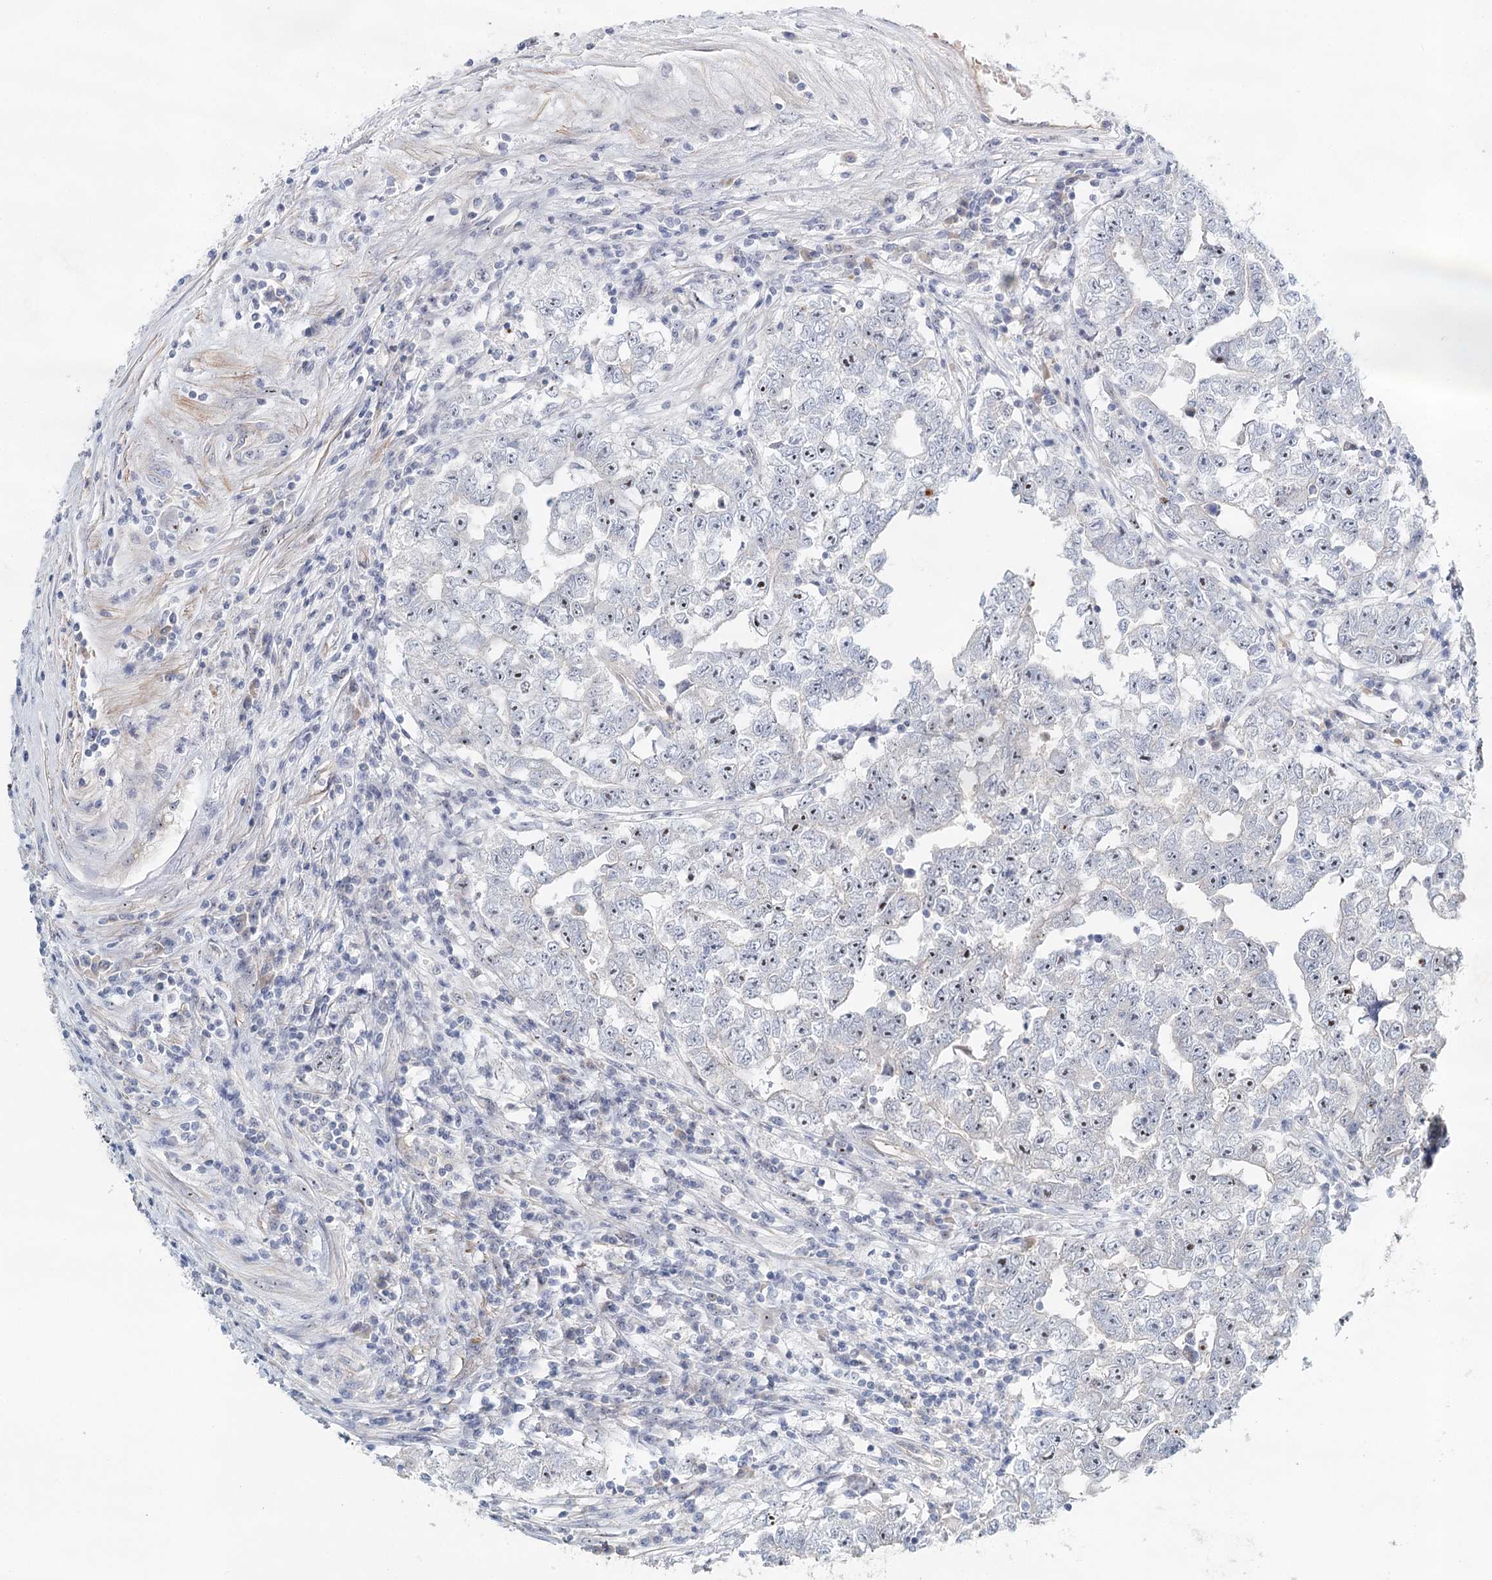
{"staining": {"intensity": "negative", "quantity": "none", "location": "none"}, "tissue": "testis cancer", "cell_type": "Tumor cells", "image_type": "cancer", "snomed": [{"axis": "morphology", "description": "Carcinoma, Embryonal, NOS"}, {"axis": "topography", "description": "Testis"}], "caption": "Image shows no protein staining in tumor cells of testis cancer (embryonal carcinoma) tissue. (DAB immunohistochemistry with hematoxylin counter stain).", "gene": "RBM43", "patient": {"sex": "male", "age": 25}}